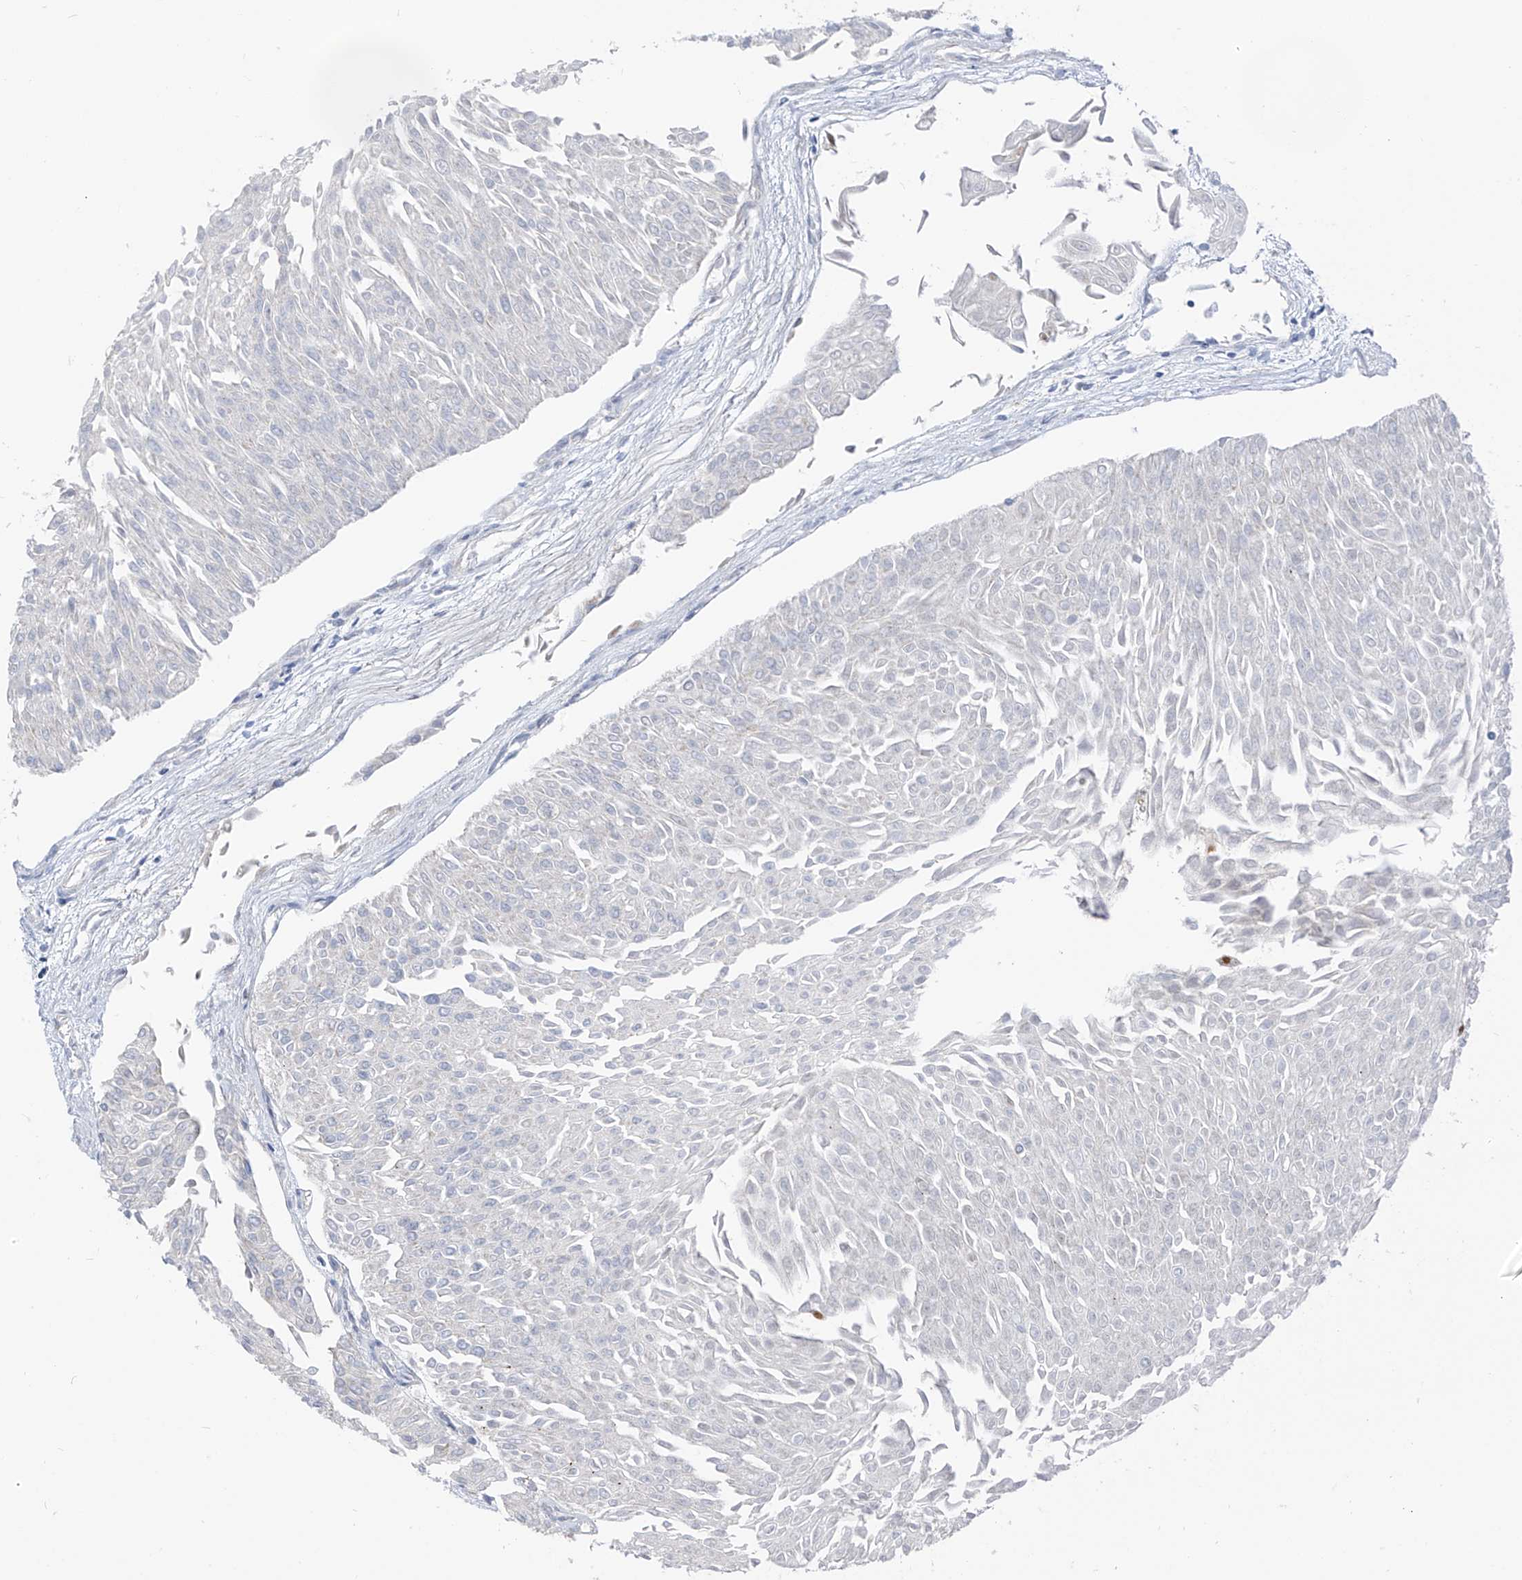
{"staining": {"intensity": "negative", "quantity": "none", "location": "none"}, "tissue": "urothelial cancer", "cell_type": "Tumor cells", "image_type": "cancer", "snomed": [{"axis": "morphology", "description": "Urothelial carcinoma, Low grade"}, {"axis": "topography", "description": "Urinary bladder"}], "caption": "High magnification brightfield microscopy of urothelial cancer stained with DAB (brown) and counterstained with hematoxylin (blue): tumor cells show no significant expression. (IHC, brightfield microscopy, high magnification).", "gene": "LDAH", "patient": {"sex": "male", "age": 67}}